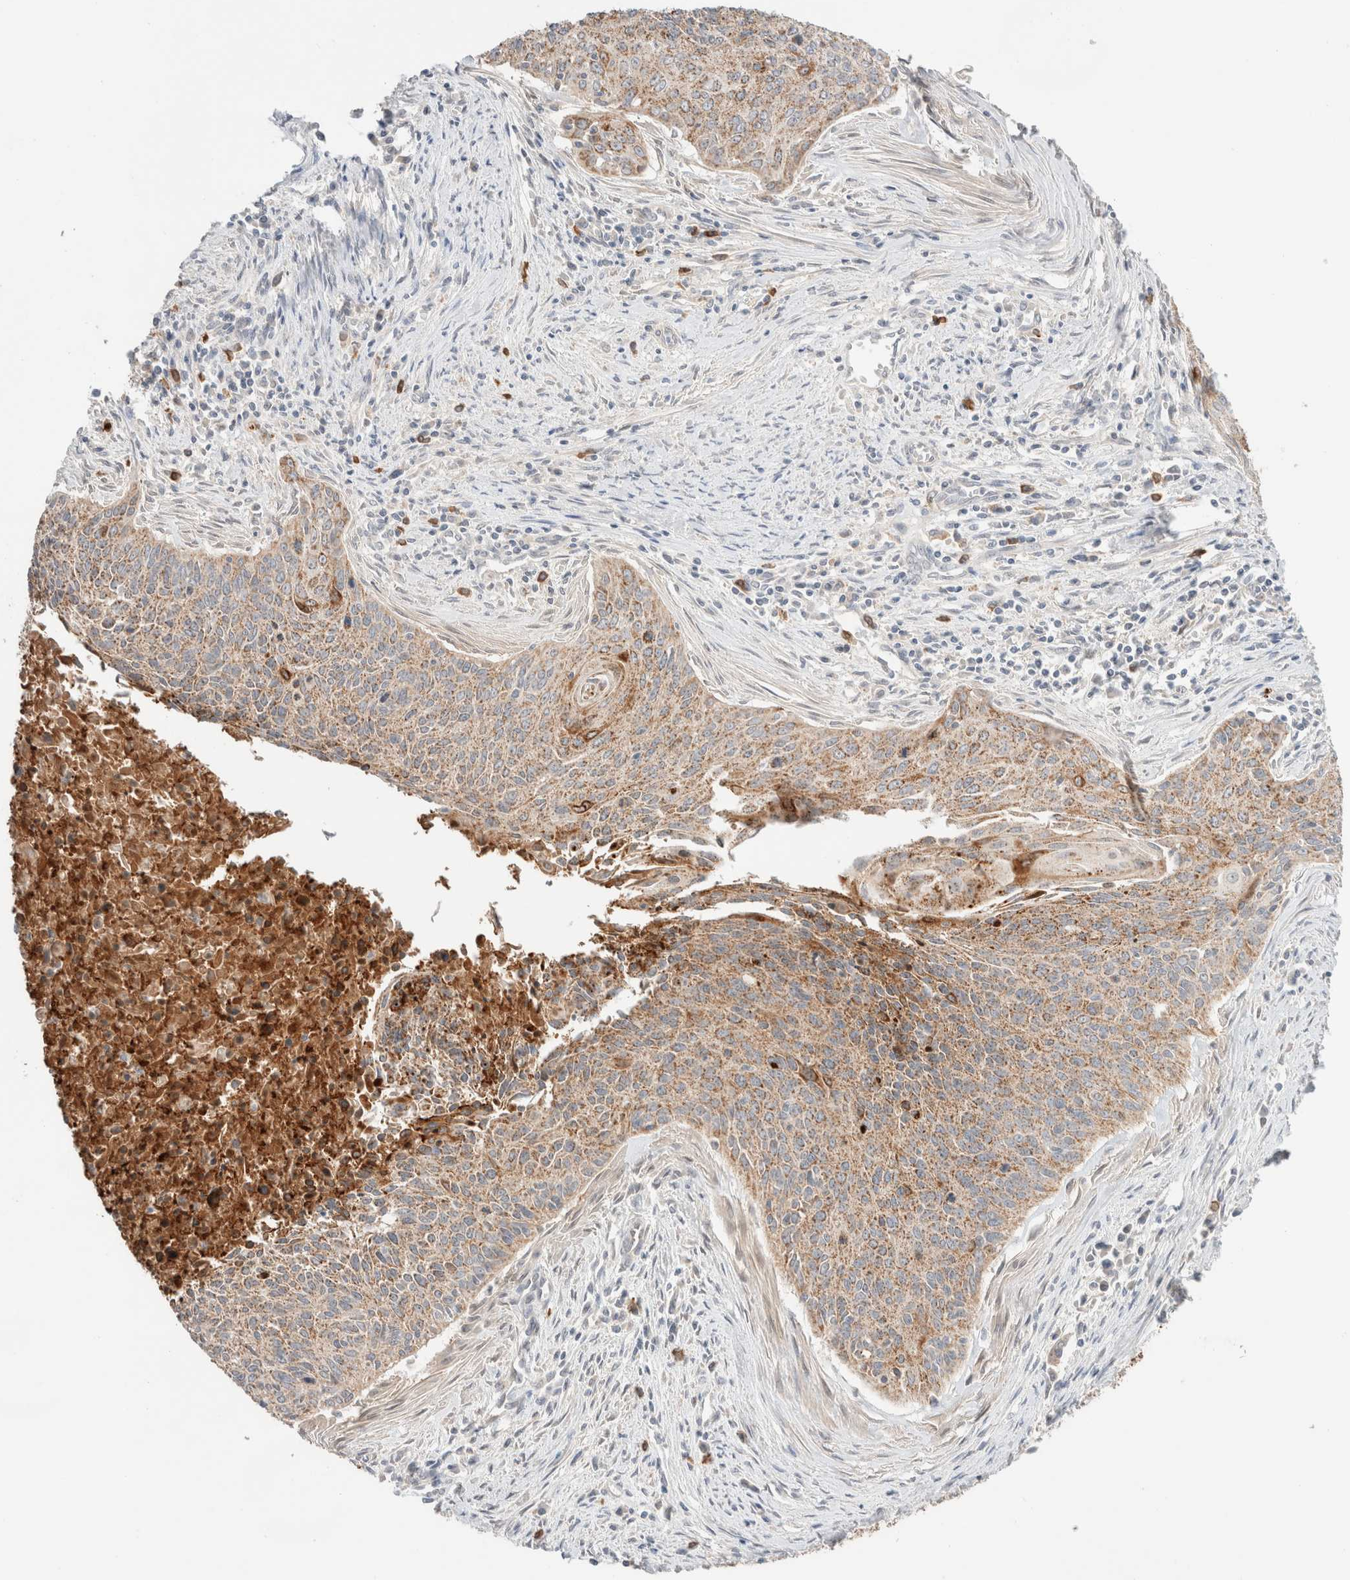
{"staining": {"intensity": "moderate", "quantity": ">75%", "location": "cytoplasmic/membranous"}, "tissue": "cervical cancer", "cell_type": "Tumor cells", "image_type": "cancer", "snomed": [{"axis": "morphology", "description": "Squamous cell carcinoma, NOS"}, {"axis": "topography", "description": "Cervix"}], "caption": "Immunohistochemical staining of cervical cancer displays medium levels of moderate cytoplasmic/membranous expression in about >75% of tumor cells.", "gene": "TRIM41", "patient": {"sex": "female", "age": 55}}